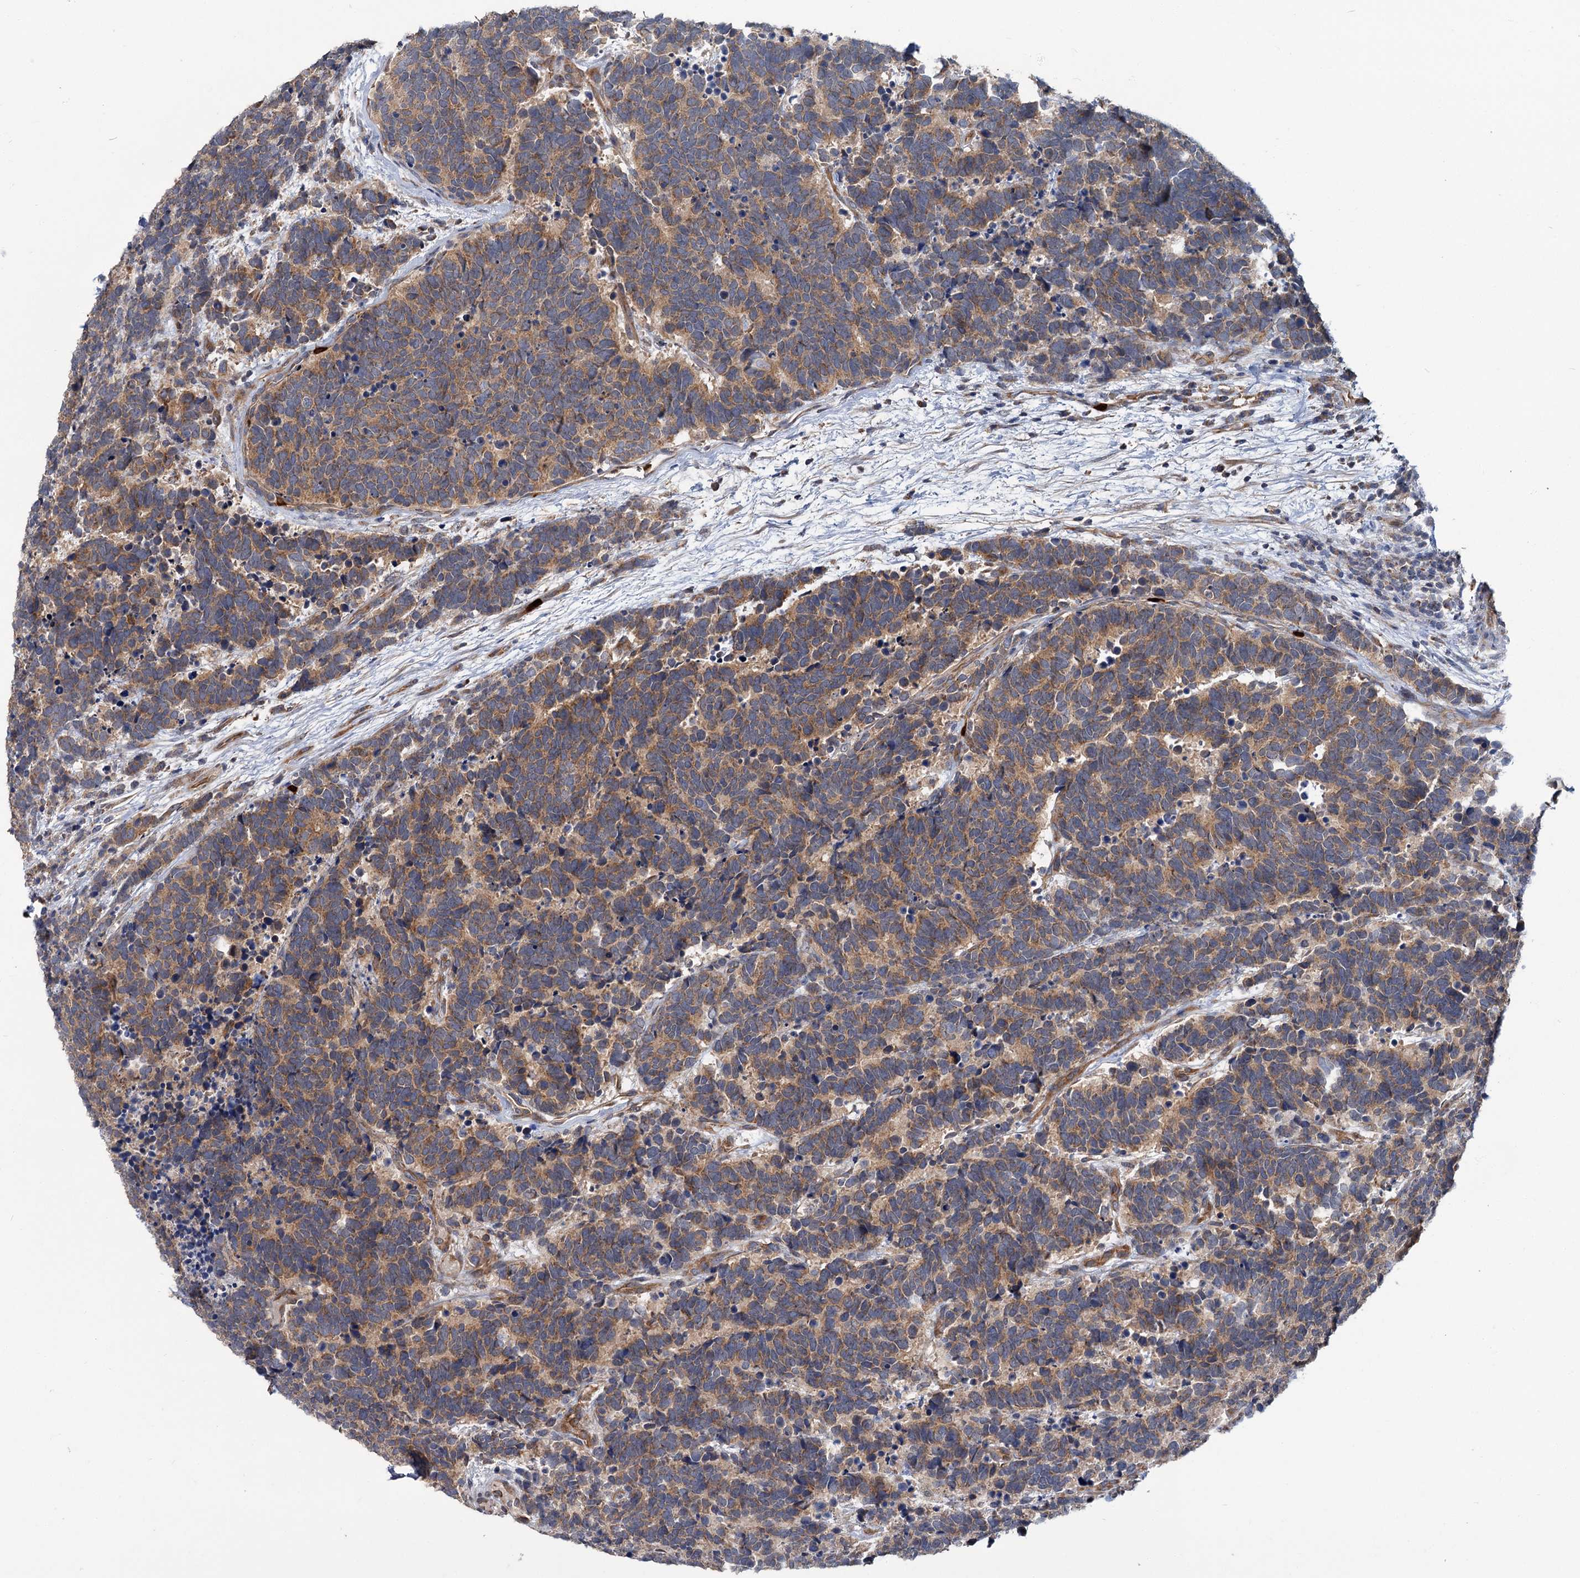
{"staining": {"intensity": "moderate", "quantity": ">75%", "location": "cytoplasmic/membranous"}, "tissue": "carcinoid", "cell_type": "Tumor cells", "image_type": "cancer", "snomed": [{"axis": "morphology", "description": "Carcinoma, NOS"}, {"axis": "morphology", "description": "Carcinoid, malignant, NOS"}, {"axis": "topography", "description": "Urinary bladder"}], "caption": "This photomicrograph exhibits immunohistochemistry staining of carcinoma, with medium moderate cytoplasmic/membranous staining in about >75% of tumor cells.", "gene": "DYNC2H1", "patient": {"sex": "male", "age": 57}}